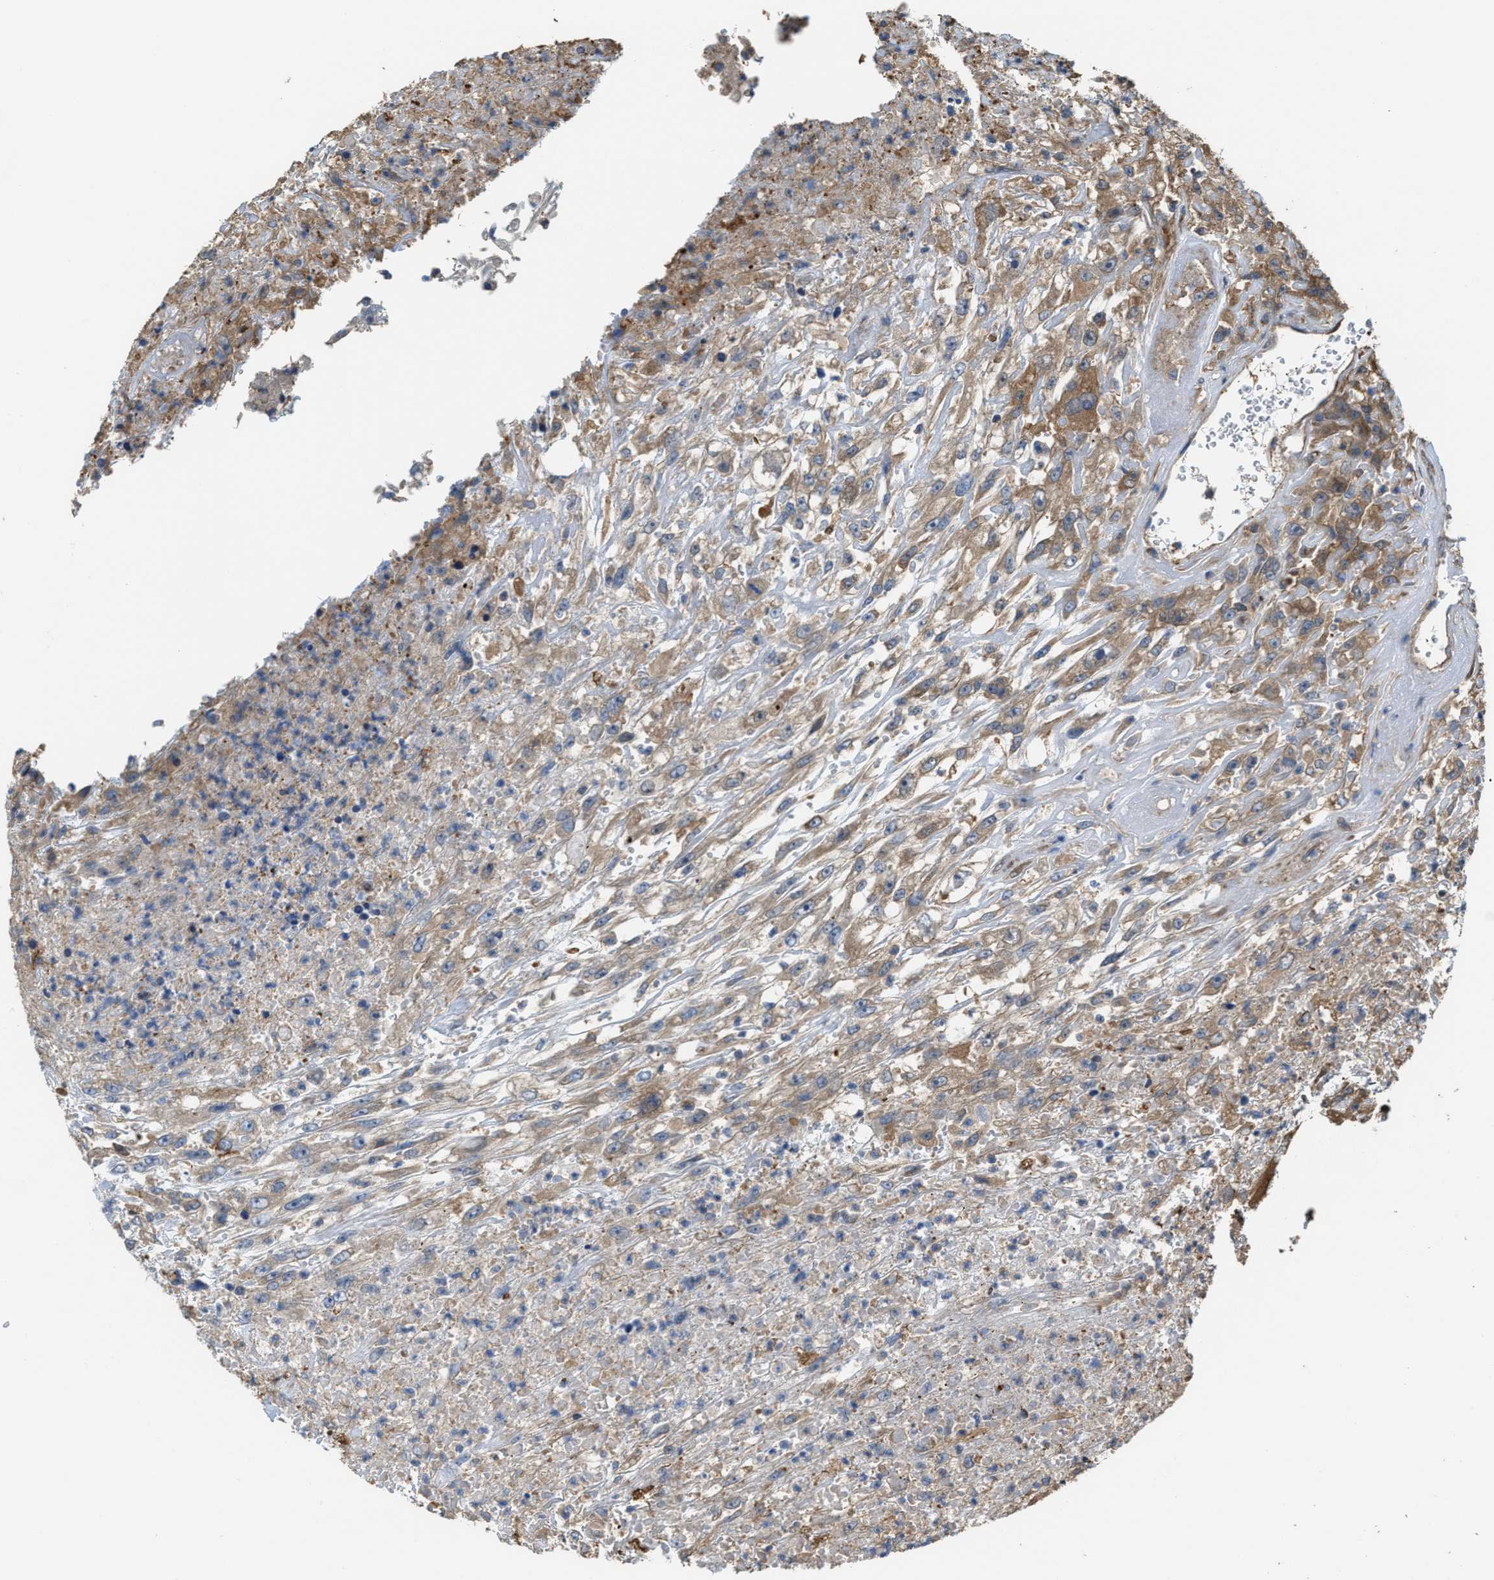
{"staining": {"intensity": "moderate", "quantity": ">75%", "location": "cytoplasmic/membranous"}, "tissue": "urothelial cancer", "cell_type": "Tumor cells", "image_type": "cancer", "snomed": [{"axis": "morphology", "description": "Urothelial carcinoma, High grade"}, {"axis": "topography", "description": "Urinary bladder"}], "caption": "The micrograph shows immunohistochemical staining of urothelial cancer. There is moderate cytoplasmic/membranous expression is seen in about >75% of tumor cells. (IHC, brightfield microscopy, high magnification).", "gene": "ATIC", "patient": {"sex": "male", "age": 46}}